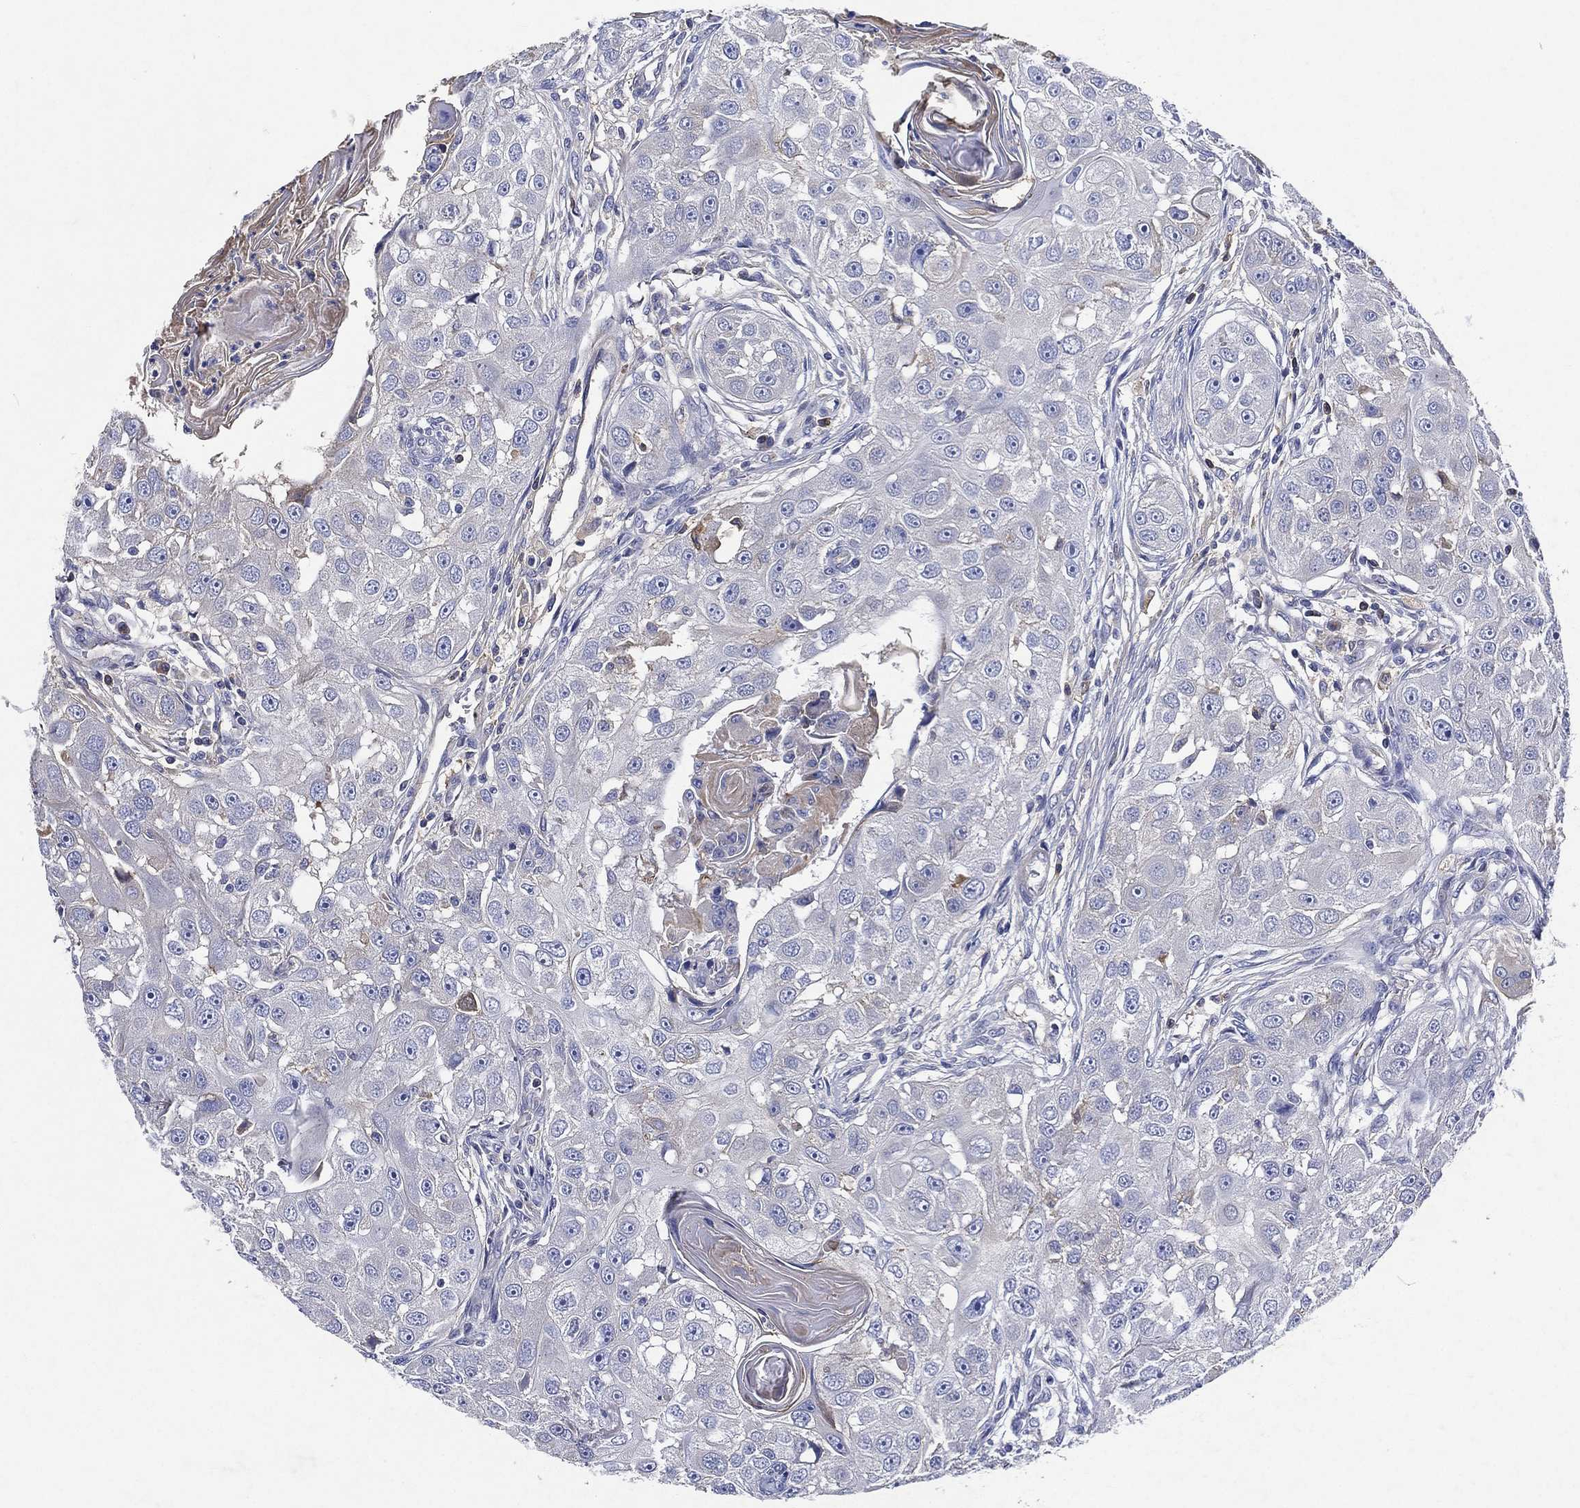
{"staining": {"intensity": "negative", "quantity": "none", "location": "none"}, "tissue": "head and neck cancer", "cell_type": "Tumor cells", "image_type": "cancer", "snomed": [{"axis": "morphology", "description": "Squamous cell carcinoma, NOS"}, {"axis": "topography", "description": "Head-Neck"}], "caption": "Protein analysis of head and neck squamous cell carcinoma reveals no significant staining in tumor cells.", "gene": "TMPRSS11D", "patient": {"sex": "male", "age": 51}}